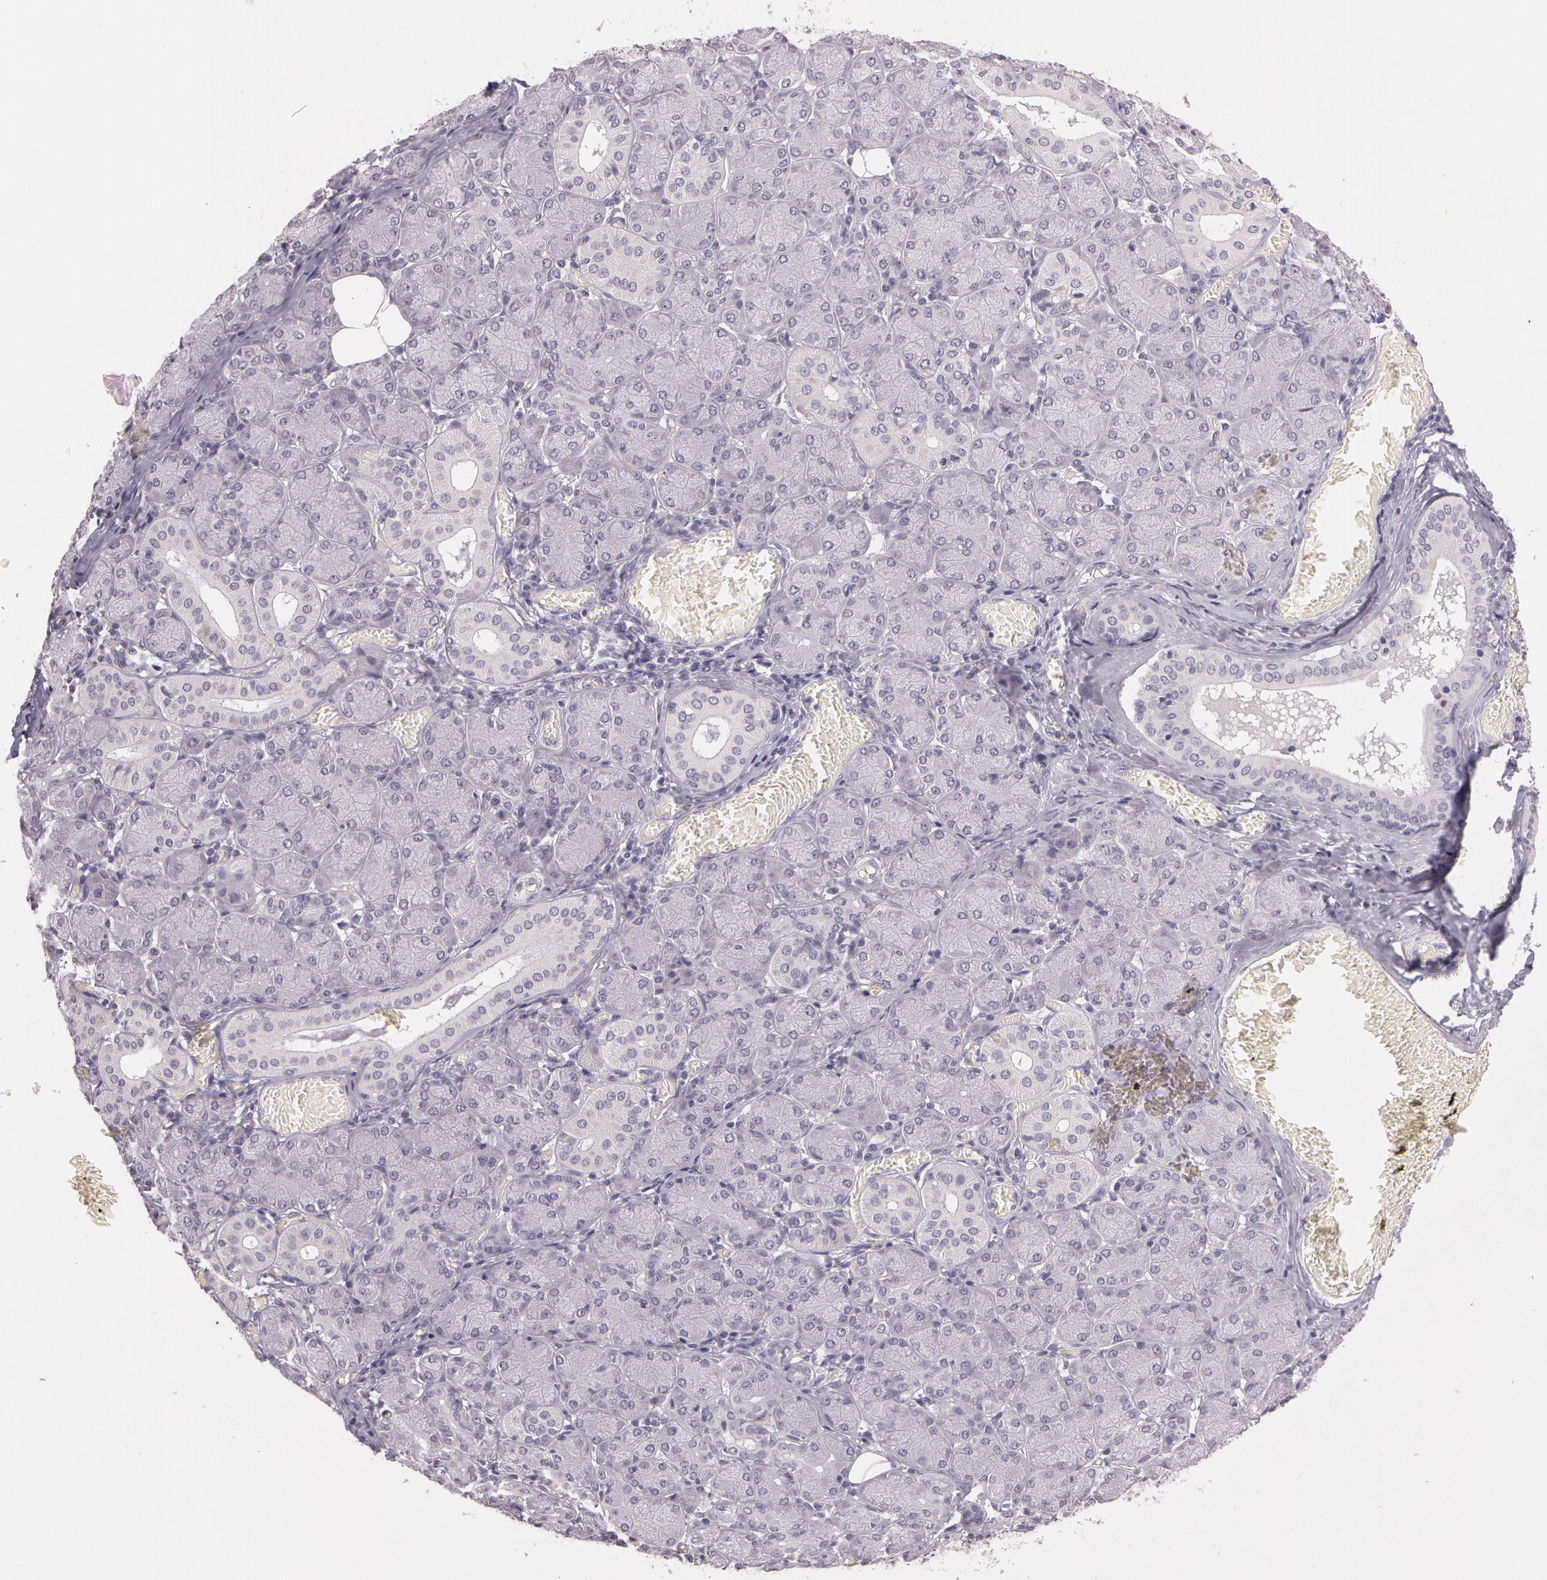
{"staining": {"intensity": "negative", "quantity": "none", "location": "none"}, "tissue": "salivary gland", "cell_type": "Glandular cells", "image_type": "normal", "snomed": [{"axis": "morphology", "description": "Normal tissue, NOS"}, {"axis": "topography", "description": "Salivary gland"}], "caption": "High power microscopy histopathology image of an immunohistochemistry histopathology image of benign salivary gland, revealing no significant positivity in glandular cells.", "gene": "G2E3", "patient": {"sex": "female", "age": 24}}